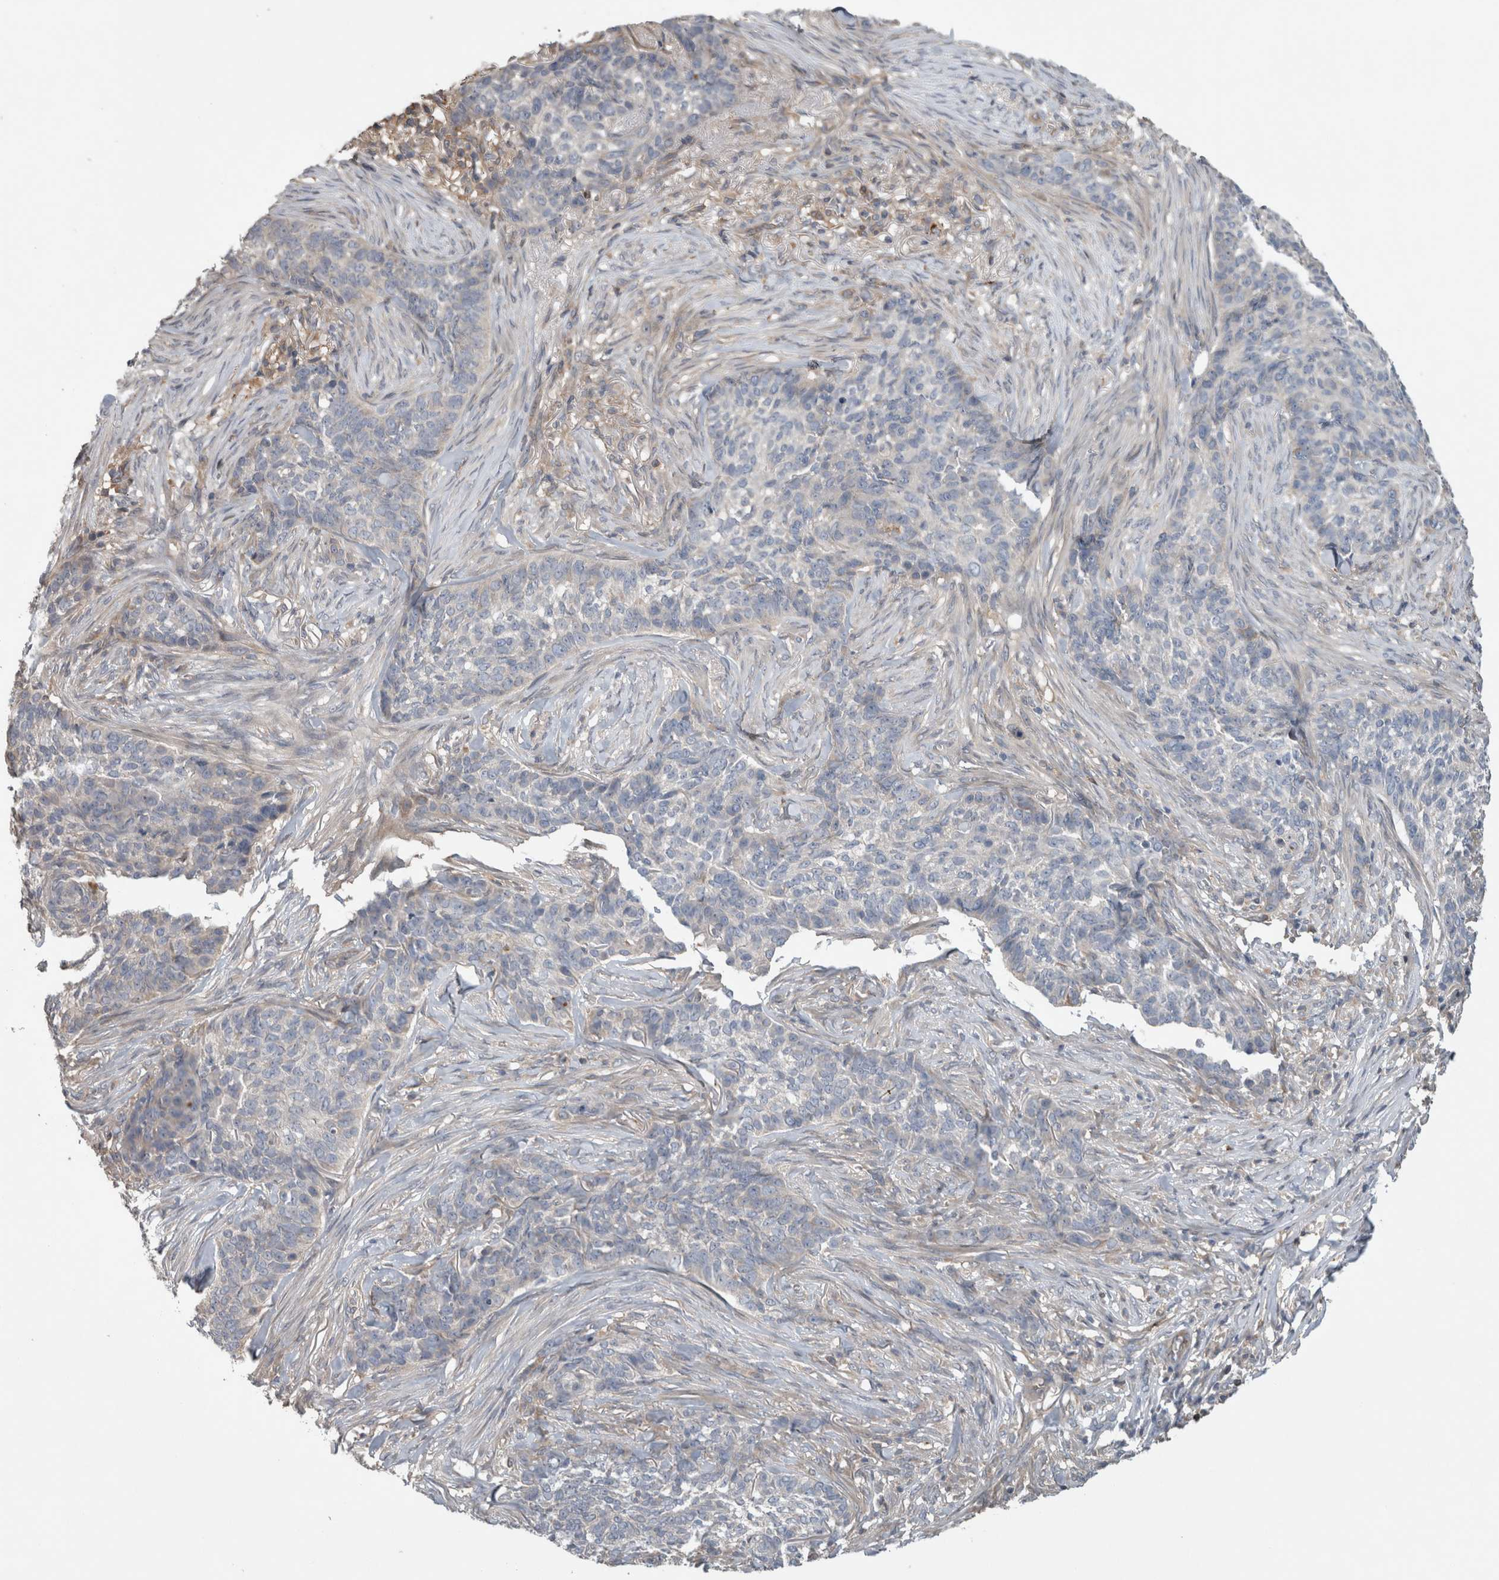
{"staining": {"intensity": "negative", "quantity": "none", "location": "none"}, "tissue": "skin cancer", "cell_type": "Tumor cells", "image_type": "cancer", "snomed": [{"axis": "morphology", "description": "Basal cell carcinoma"}, {"axis": "topography", "description": "Skin"}], "caption": "This is a histopathology image of IHC staining of skin cancer, which shows no expression in tumor cells.", "gene": "TARBP1", "patient": {"sex": "male", "age": 85}}